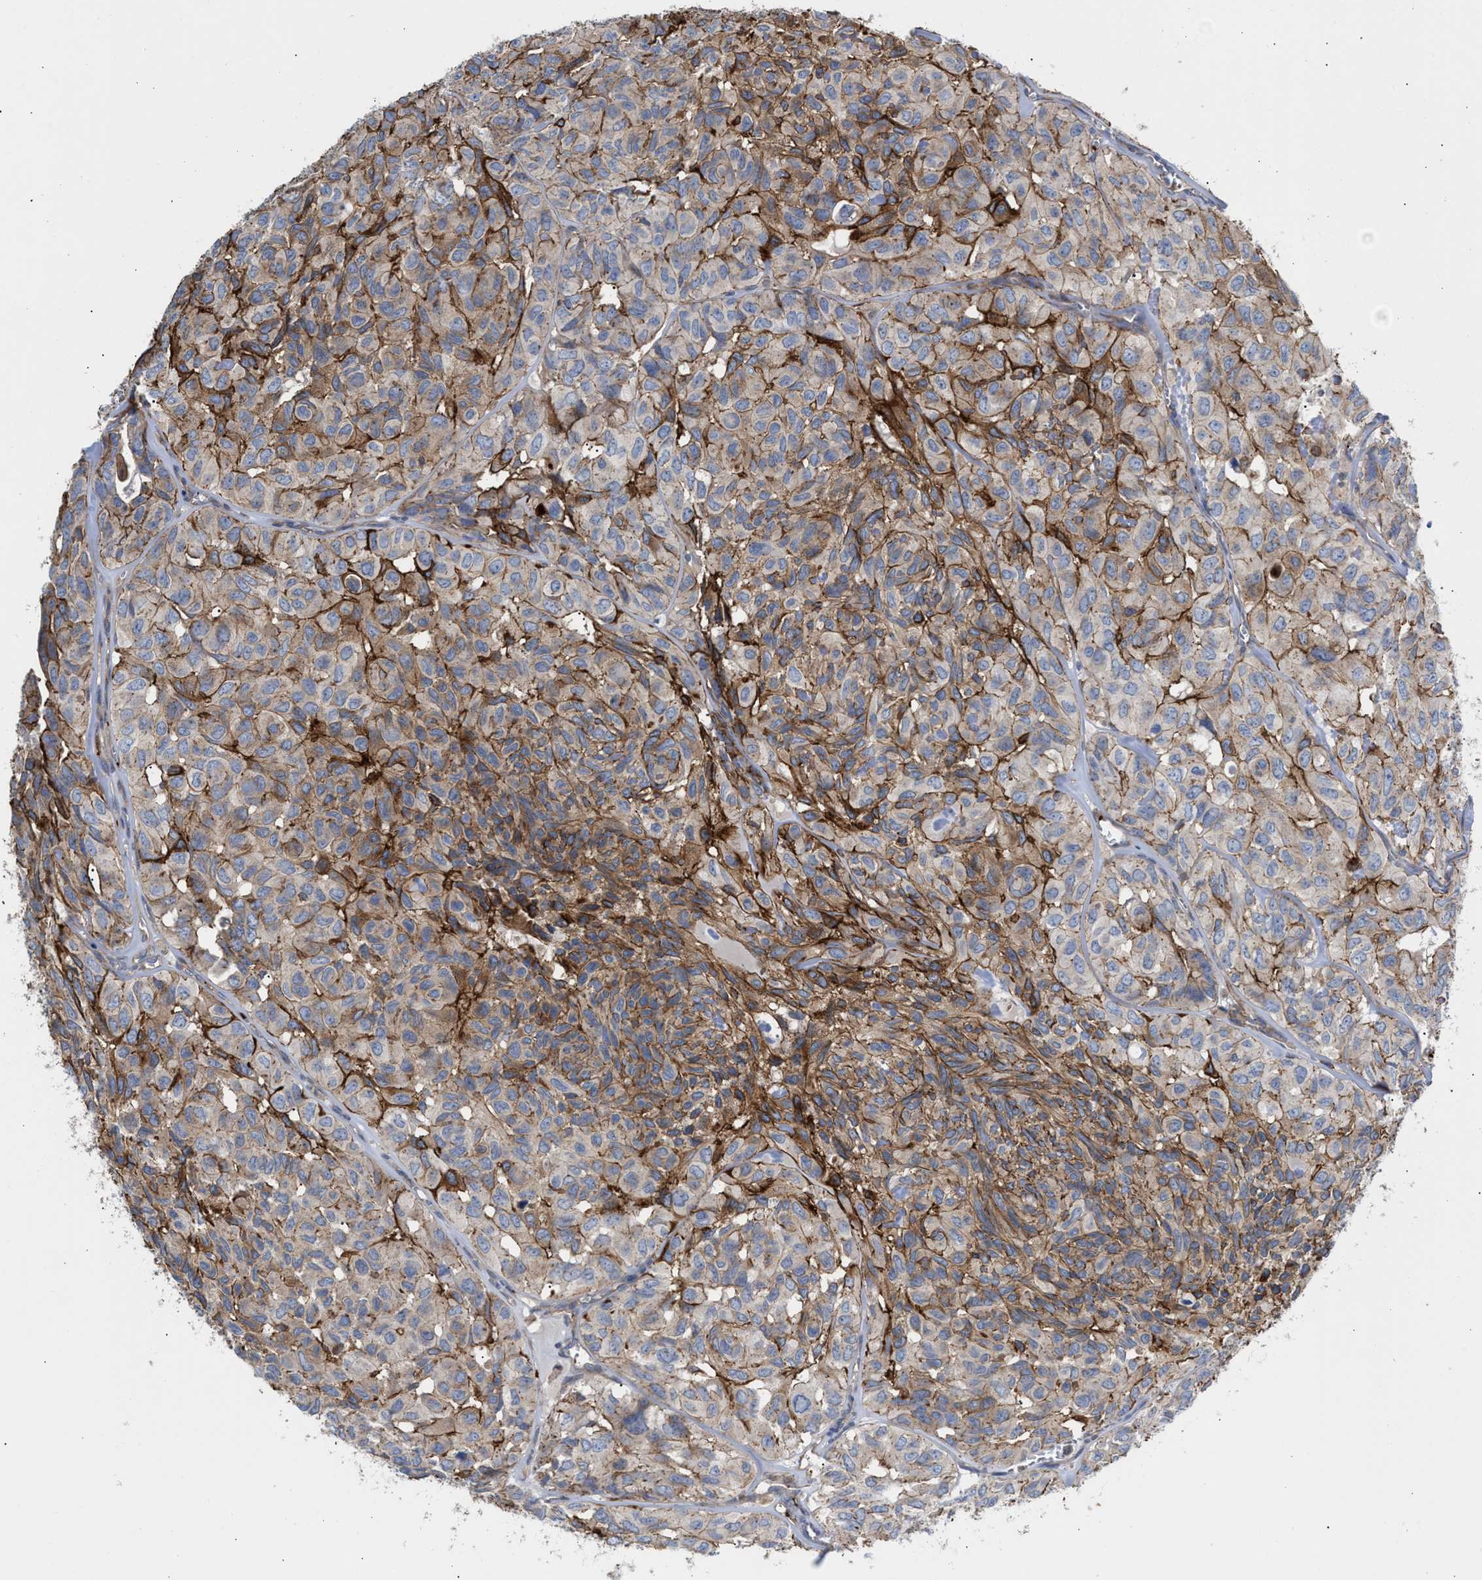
{"staining": {"intensity": "moderate", "quantity": "<25%", "location": "cytoplasmic/membranous"}, "tissue": "head and neck cancer", "cell_type": "Tumor cells", "image_type": "cancer", "snomed": [{"axis": "morphology", "description": "Adenocarcinoma, NOS"}, {"axis": "topography", "description": "Salivary gland, NOS"}, {"axis": "topography", "description": "Head-Neck"}], "caption": "A histopathology image showing moderate cytoplasmic/membranous positivity in about <25% of tumor cells in adenocarcinoma (head and neck), as visualized by brown immunohistochemical staining.", "gene": "HS3ST5", "patient": {"sex": "female", "age": 76}}